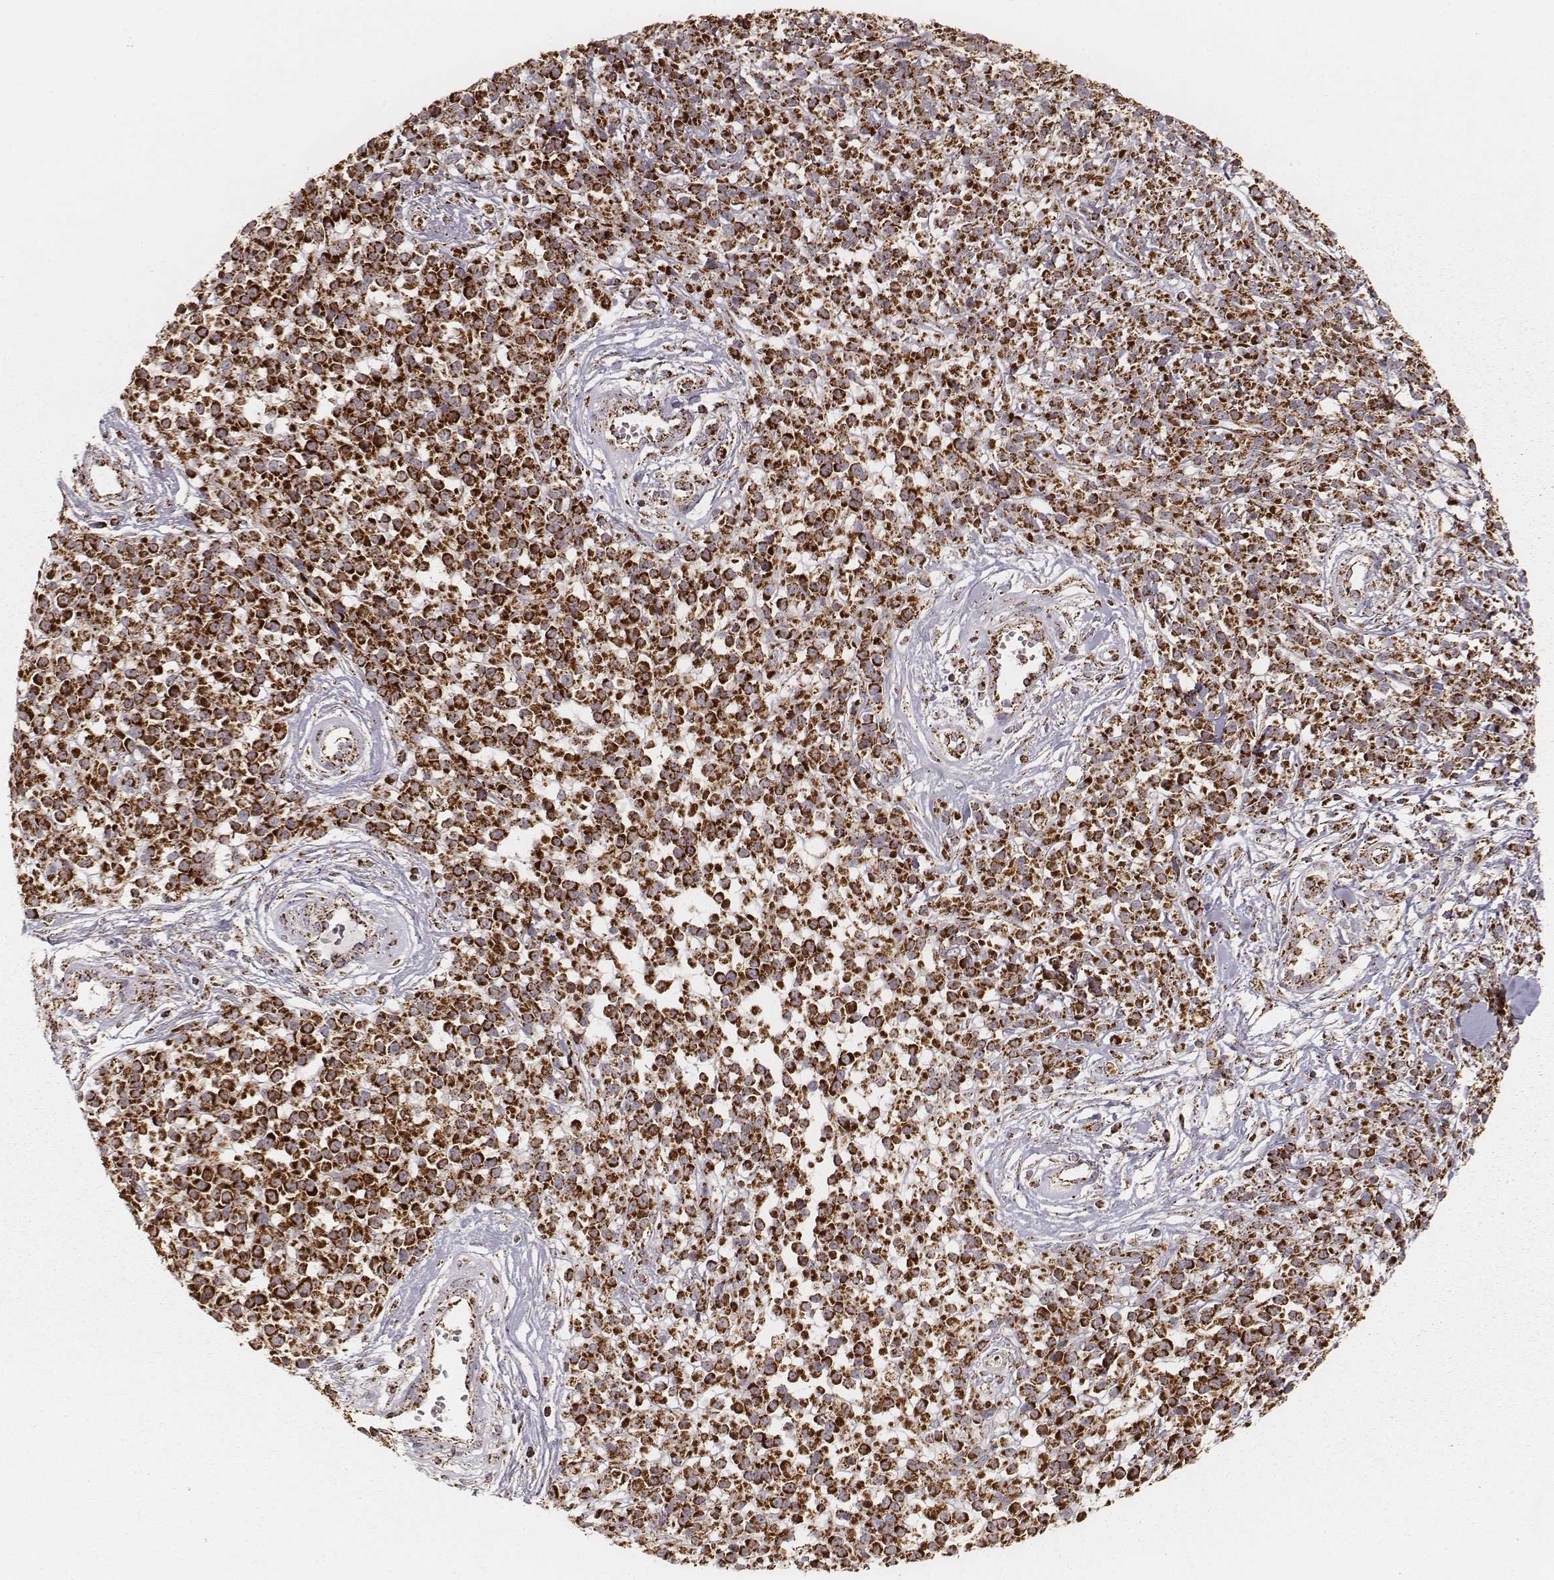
{"staining": {"intensity": "strong", "quantity": ">75%", "location": "cytoplasmic/membranous"}, "tissue": "melanoma", "cell_type": "Tumor cells", "image_type": "cancer", "snomed": [{"axis": "morphology", "description": "Malignant melanoma, NOS"}, {"axis": "topography", "description": "Skin"}, {"axis": "topography", "description": "Skin of trunk"}], "caption": "Immunohistochemistry (DAB) staining of human malignant melanoma reveals strong cytoplasmic/membranous protein expression in about >75% of tumor cells.", "gene": "CS", "patient": {"sex": "male", "age": 74}}